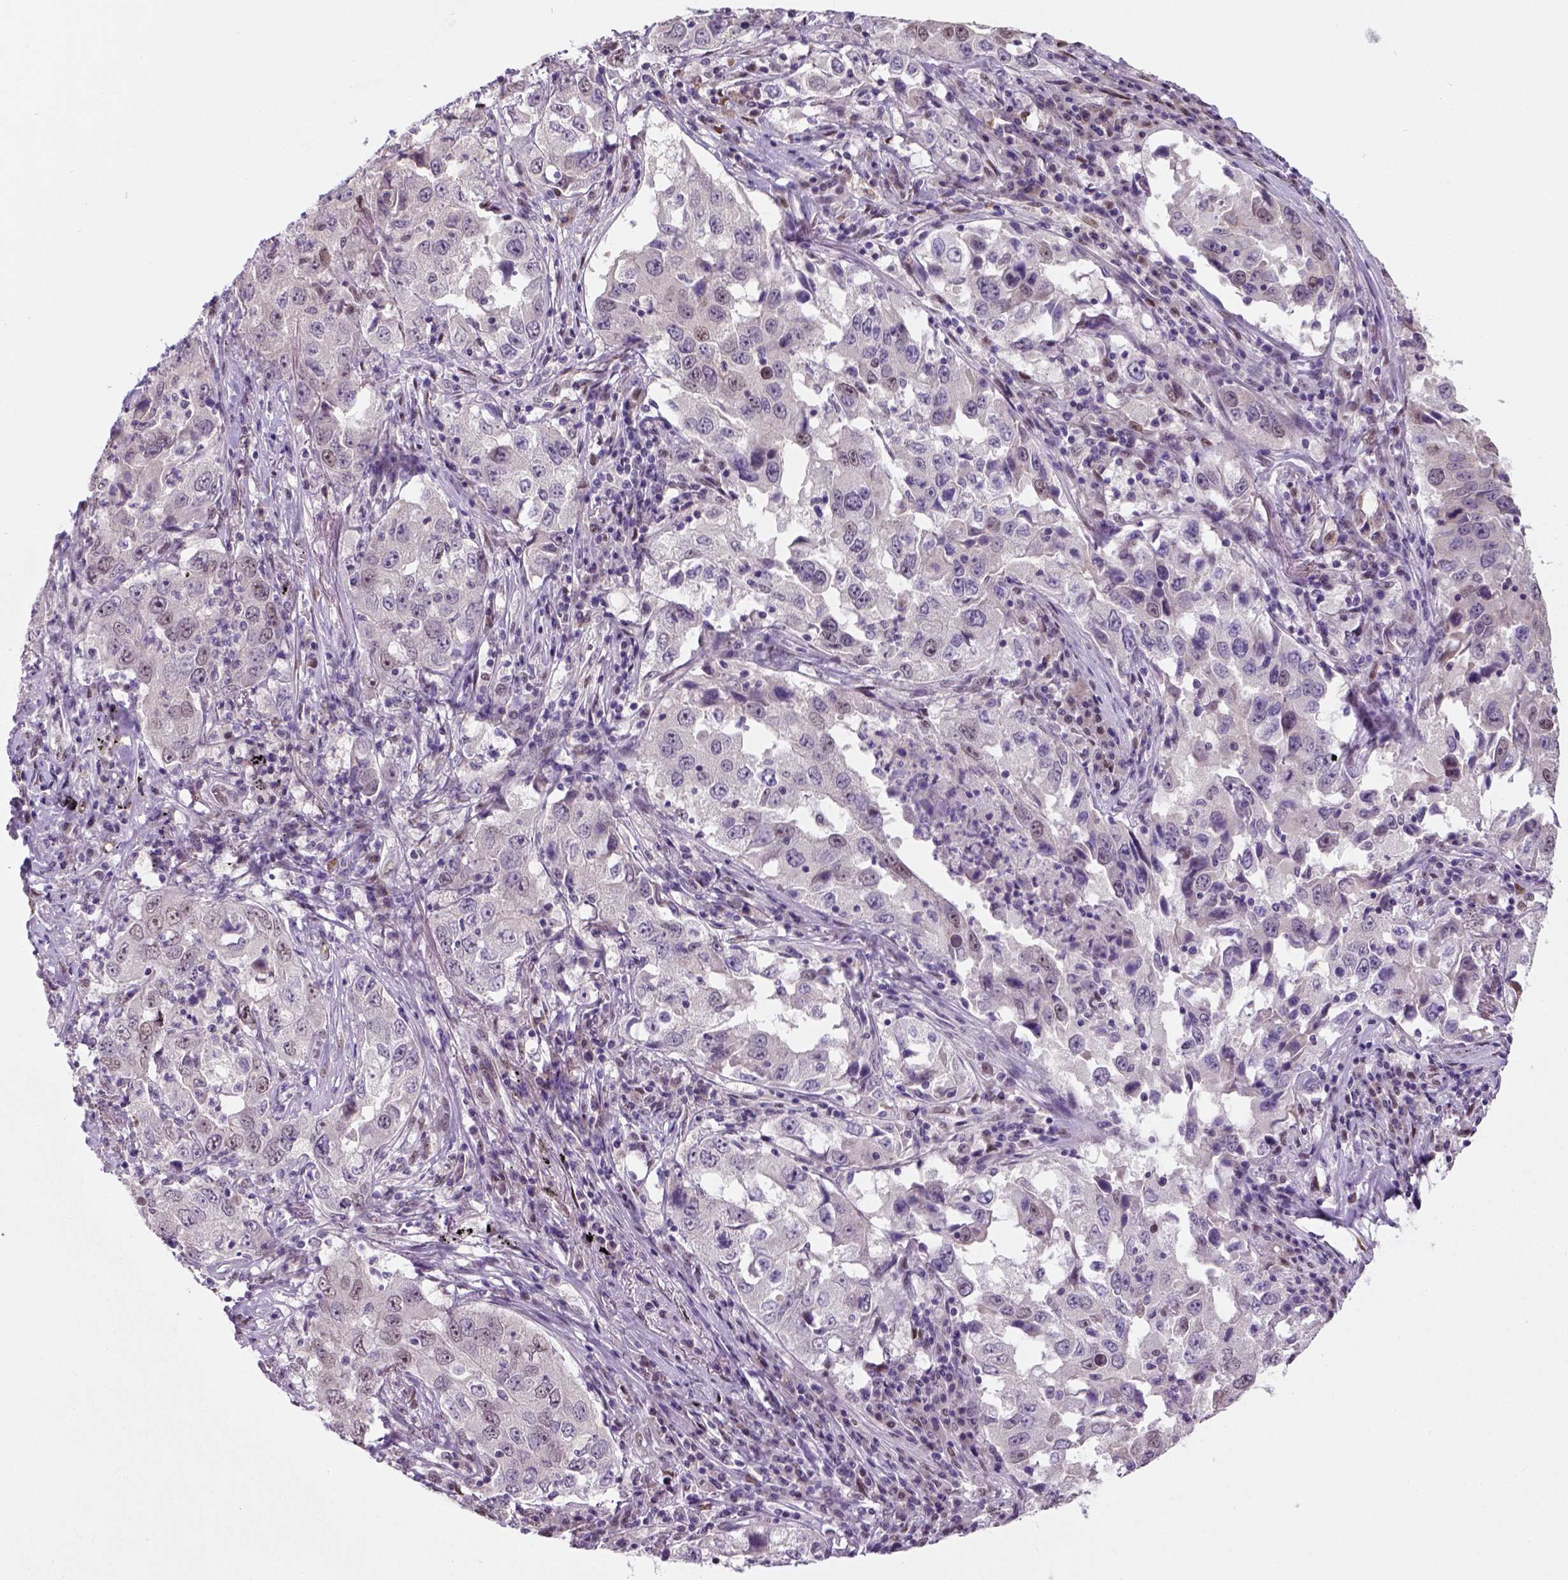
{"staining": {"intensity": "weak", "quantity": "25%-75%", "location": "nuclear"}, "tissue": "lung cancer", "cell_type": "Tumor cells", "image_type": "cancer", "snomed": [{"axis": "morphology", "description": "Adenocarcinoma, NOS"}, {"axis": "topography", "description": "Lung"}], "caption": "A high-resolution histopathology image shows IHC staining of lung cancer, which reveals weak nuclear staining in about 25%-75% of tumor cells.", "gene": "C1orf112", "patient": {"sex": "male", "age": 73}}